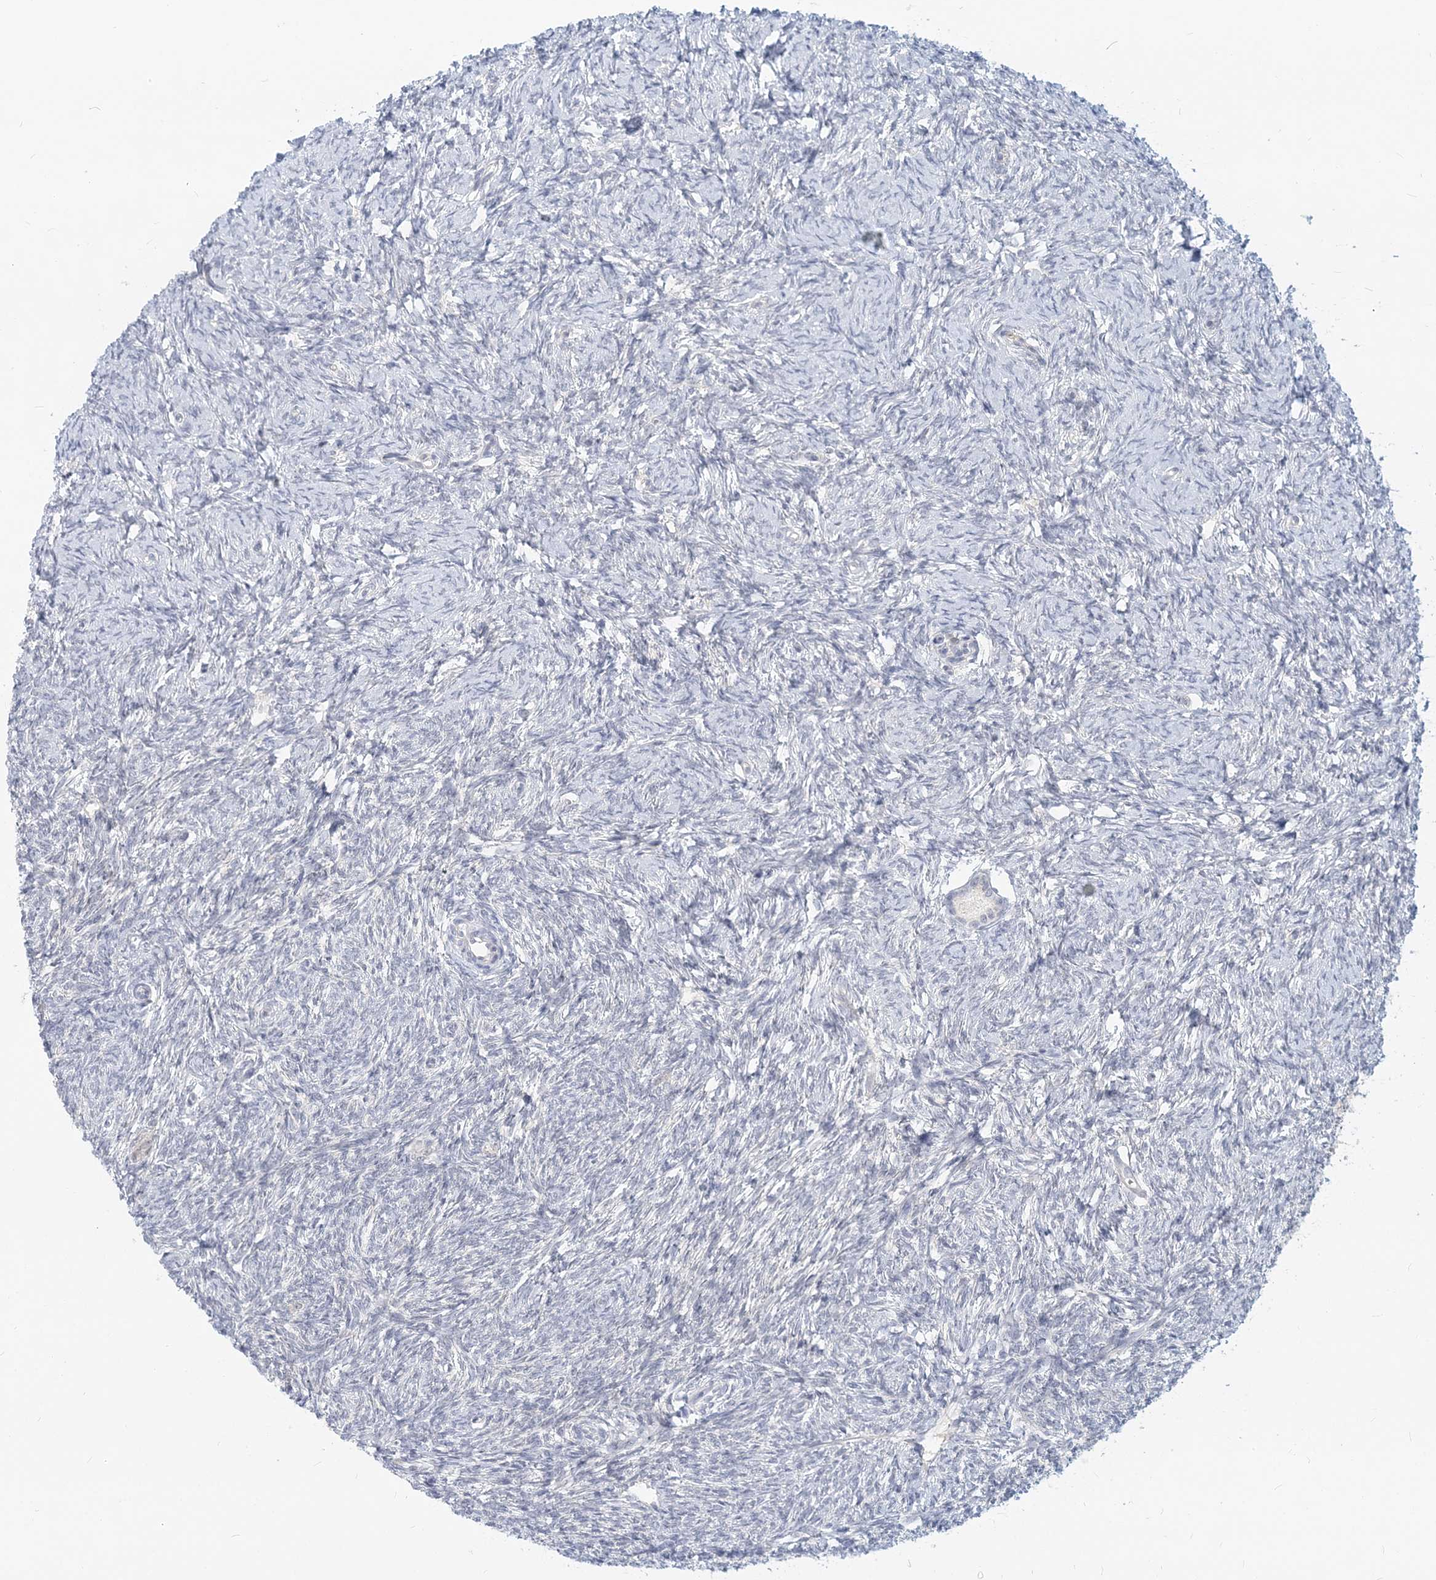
{"staining": {"intensity": "negative", "quantity": "none", "location": "none"}, "tissue": "ovary", "cell_type": "Follicle cells", "image_type": "normal", "snomed": [{"axis": "morphology", "description": "Normal tissue, NOS"}, {"axis": "morphology", "description": "Cyst, NOS"}, {"axis": "topography", "description": "Ovary"}], "caption": "Immunohistochemistry micrograph of benign human ovary stained for a protein (brown), which exhibits no staining in follicle cells.", "gene": "GMPPA", "patient": {"sex": "female", "age": 33}}